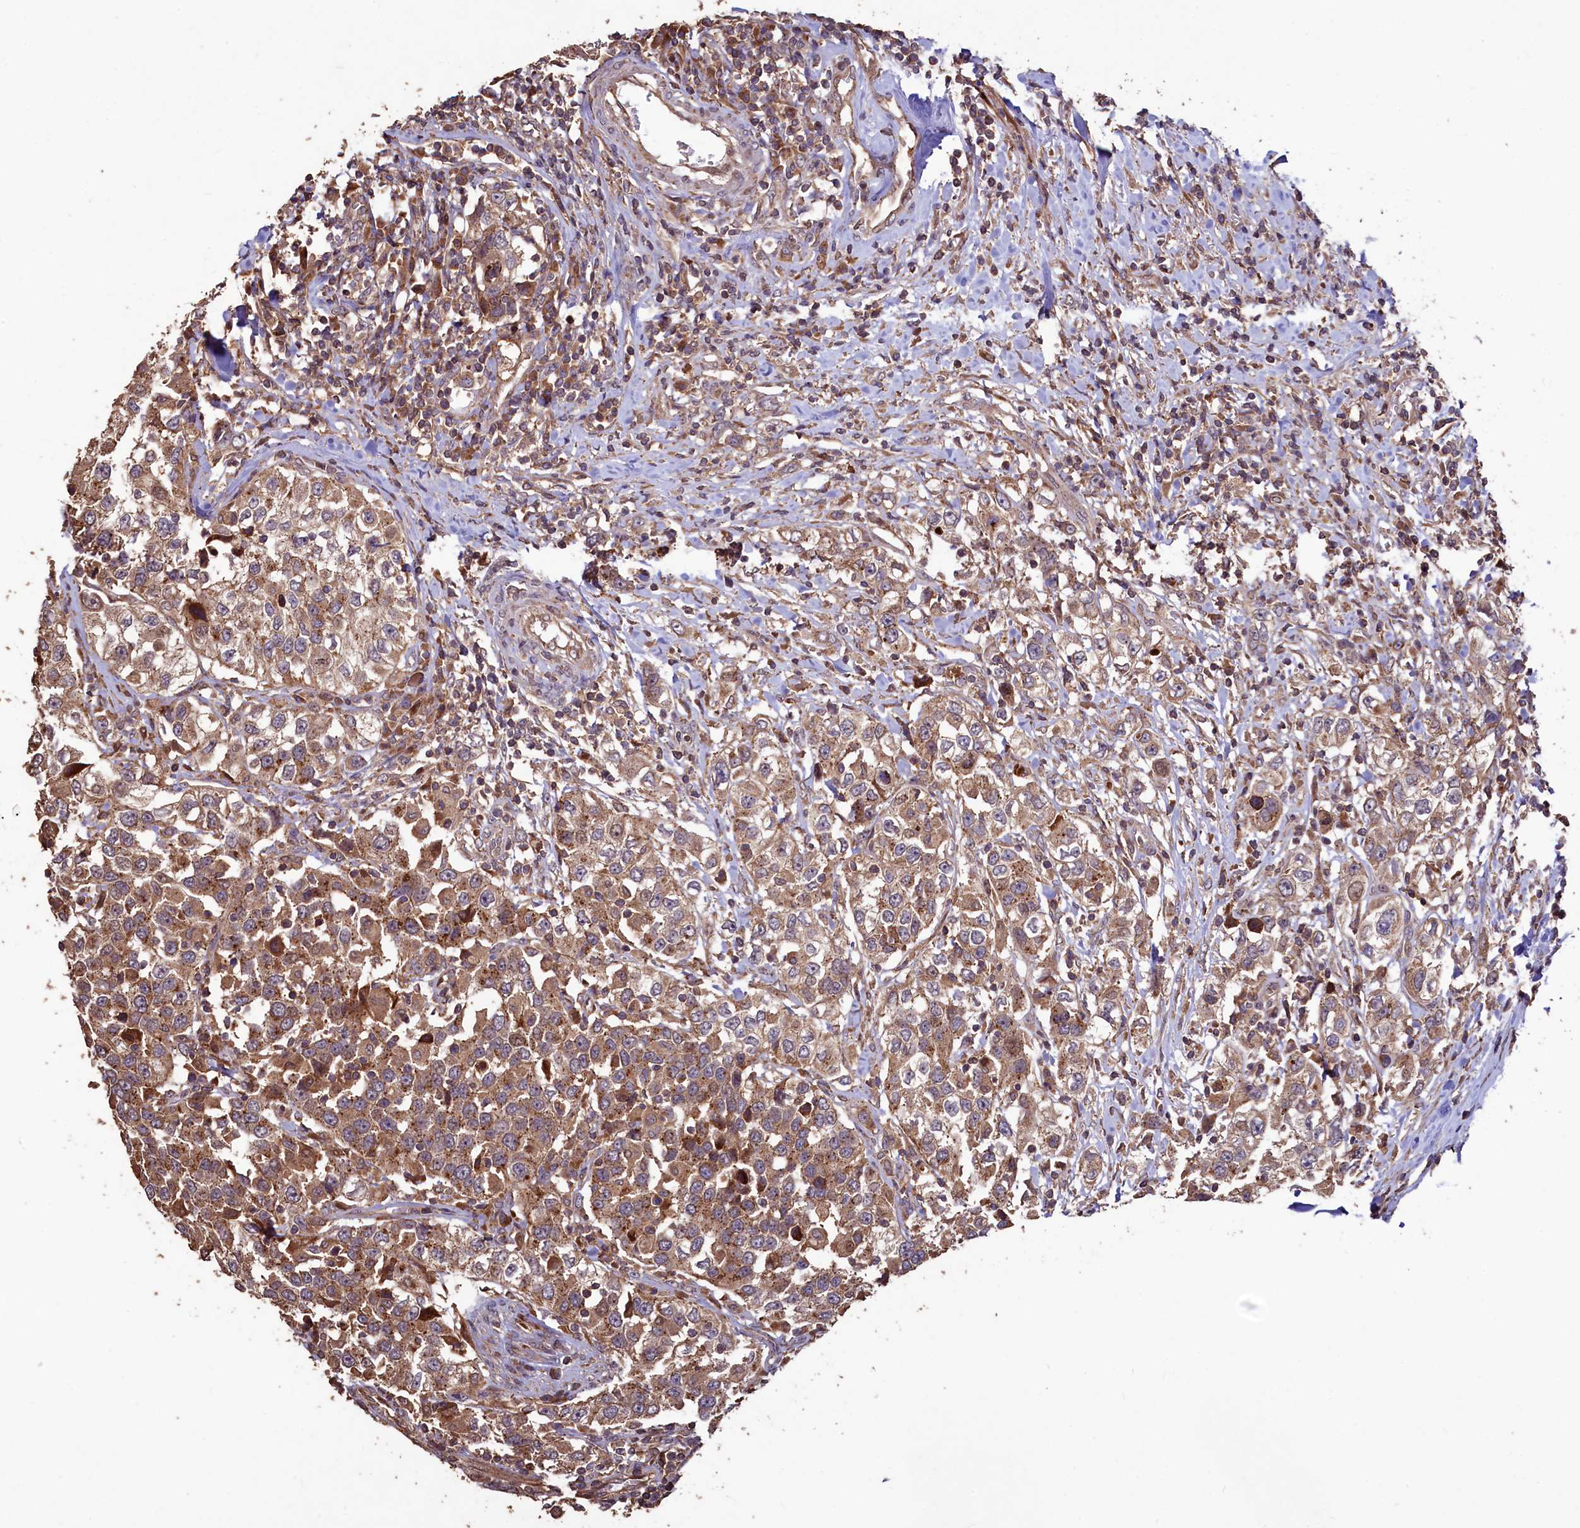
{"staining": {"intensity": "moderate", "quantity": ">75%", "location": "cytoplasmic/membranous"}, "tissue": "urothelial cancer", "cell_type": "Tumor cells", "image_type": "cancer", "snomed": [{"axis": "morphology", "description": "Urothelial carcinoma, High grade"}, {"axis": "topography", "description": "Urinary bladder"}], "caption": "Immunohistochemical staining of urothelial cancer displays medium levels of moderate cytoplasmic/membranous positivity in approximately >75% of tumor cells. The protein is shown in brown color, while the nuclei are stained blue.", "gene": "TMEM98", "patient": {"sex": "female", "age": 80}}